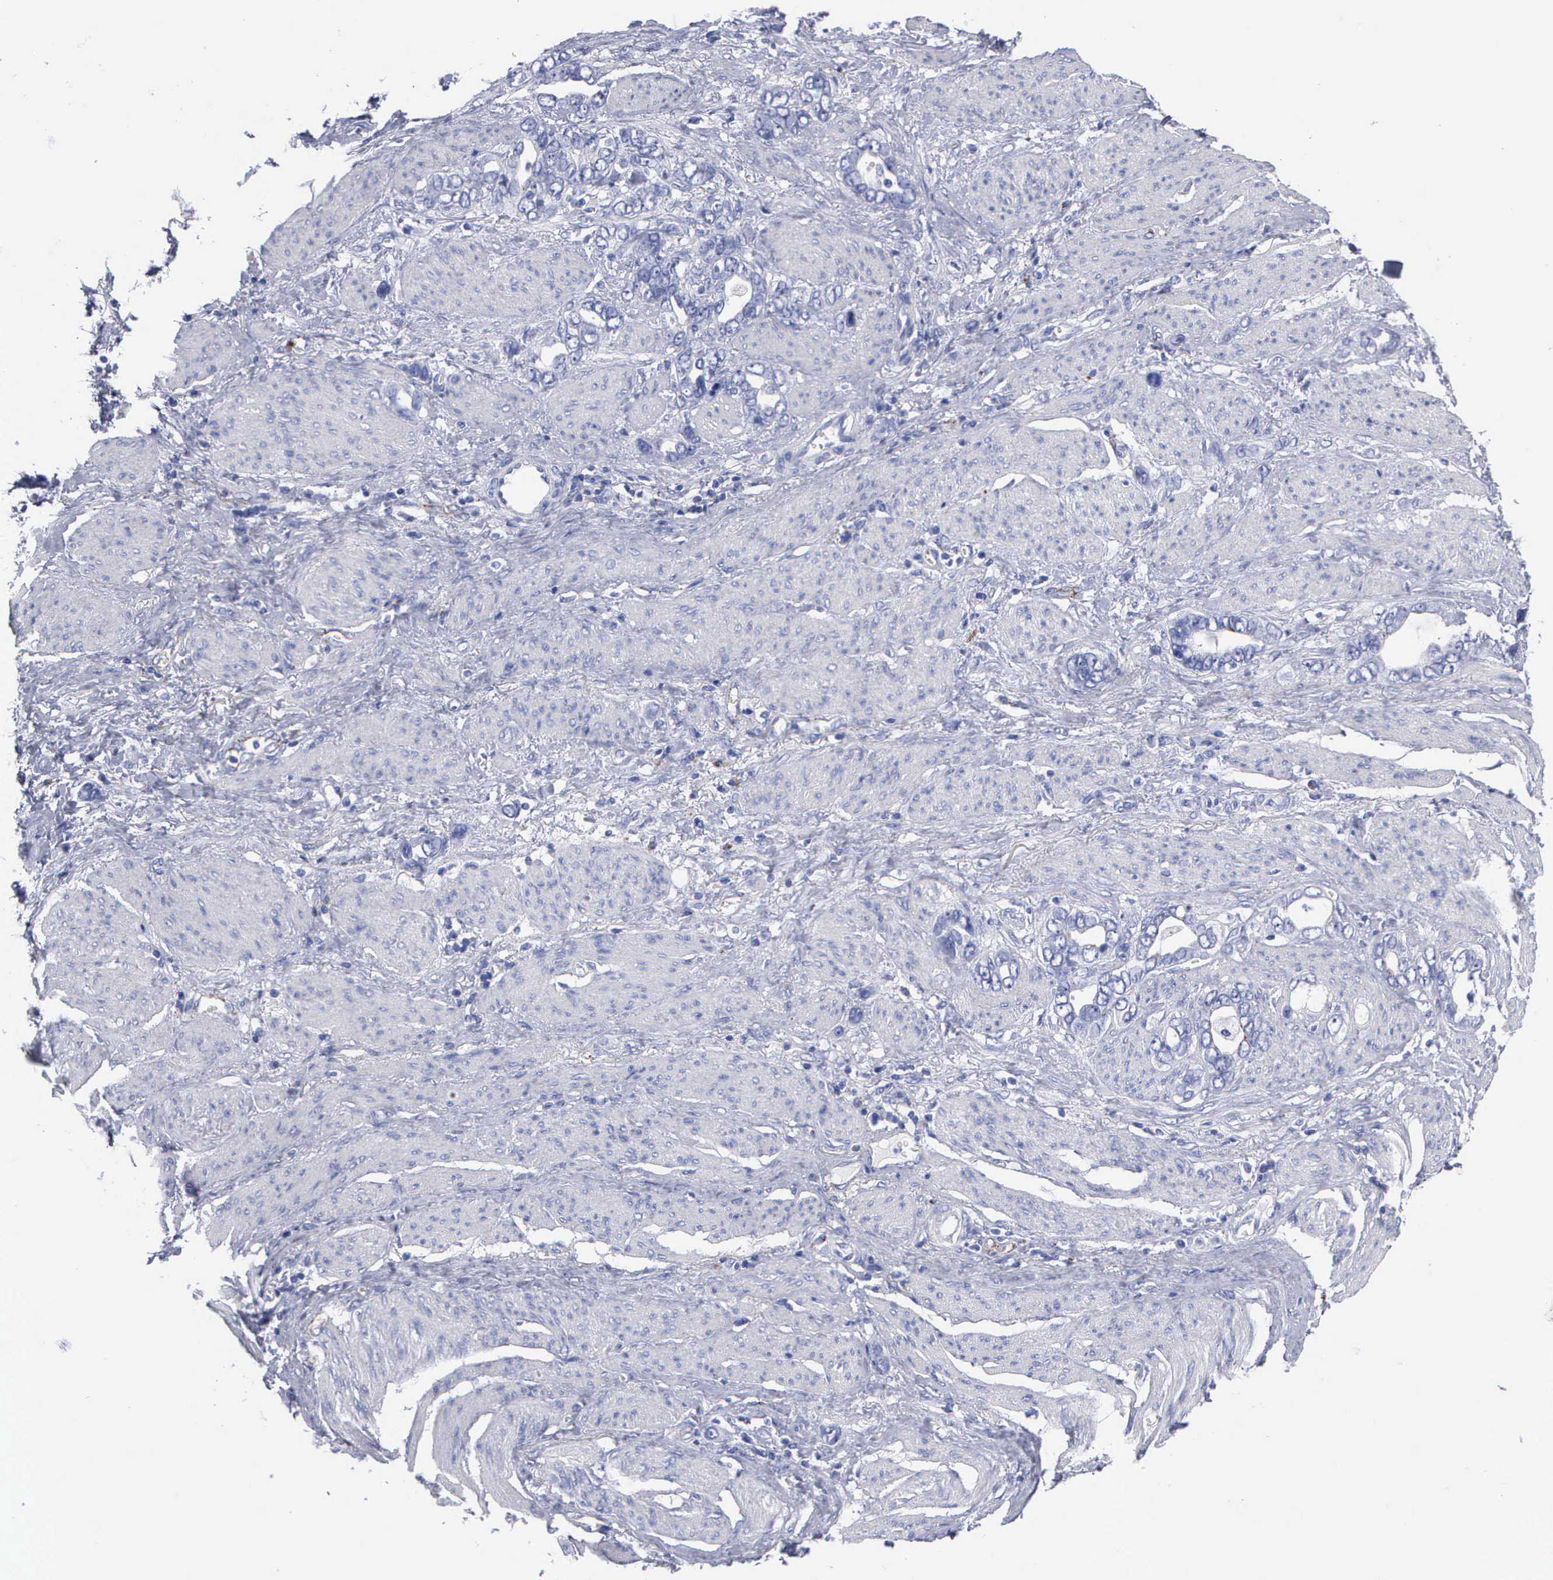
{"staining": {"intensity": "negative", "quantity": "none", "location": "none"}, "tissue": "stomach cancer", "cell_type": "Tumor cells", "image_type": "cancer", "snomed": [{"axis": "morphology", "description": "Adenocarcinoma, NOS"}, {"axis": "topography", "description": "Stomach"}], "caption": "This is an IHC photomicrograph of human stomach adenocarcinoma. There is no staining in tumor cells.", "gene": "CTSL", "patient": {"sex": "male", "age": 78}}